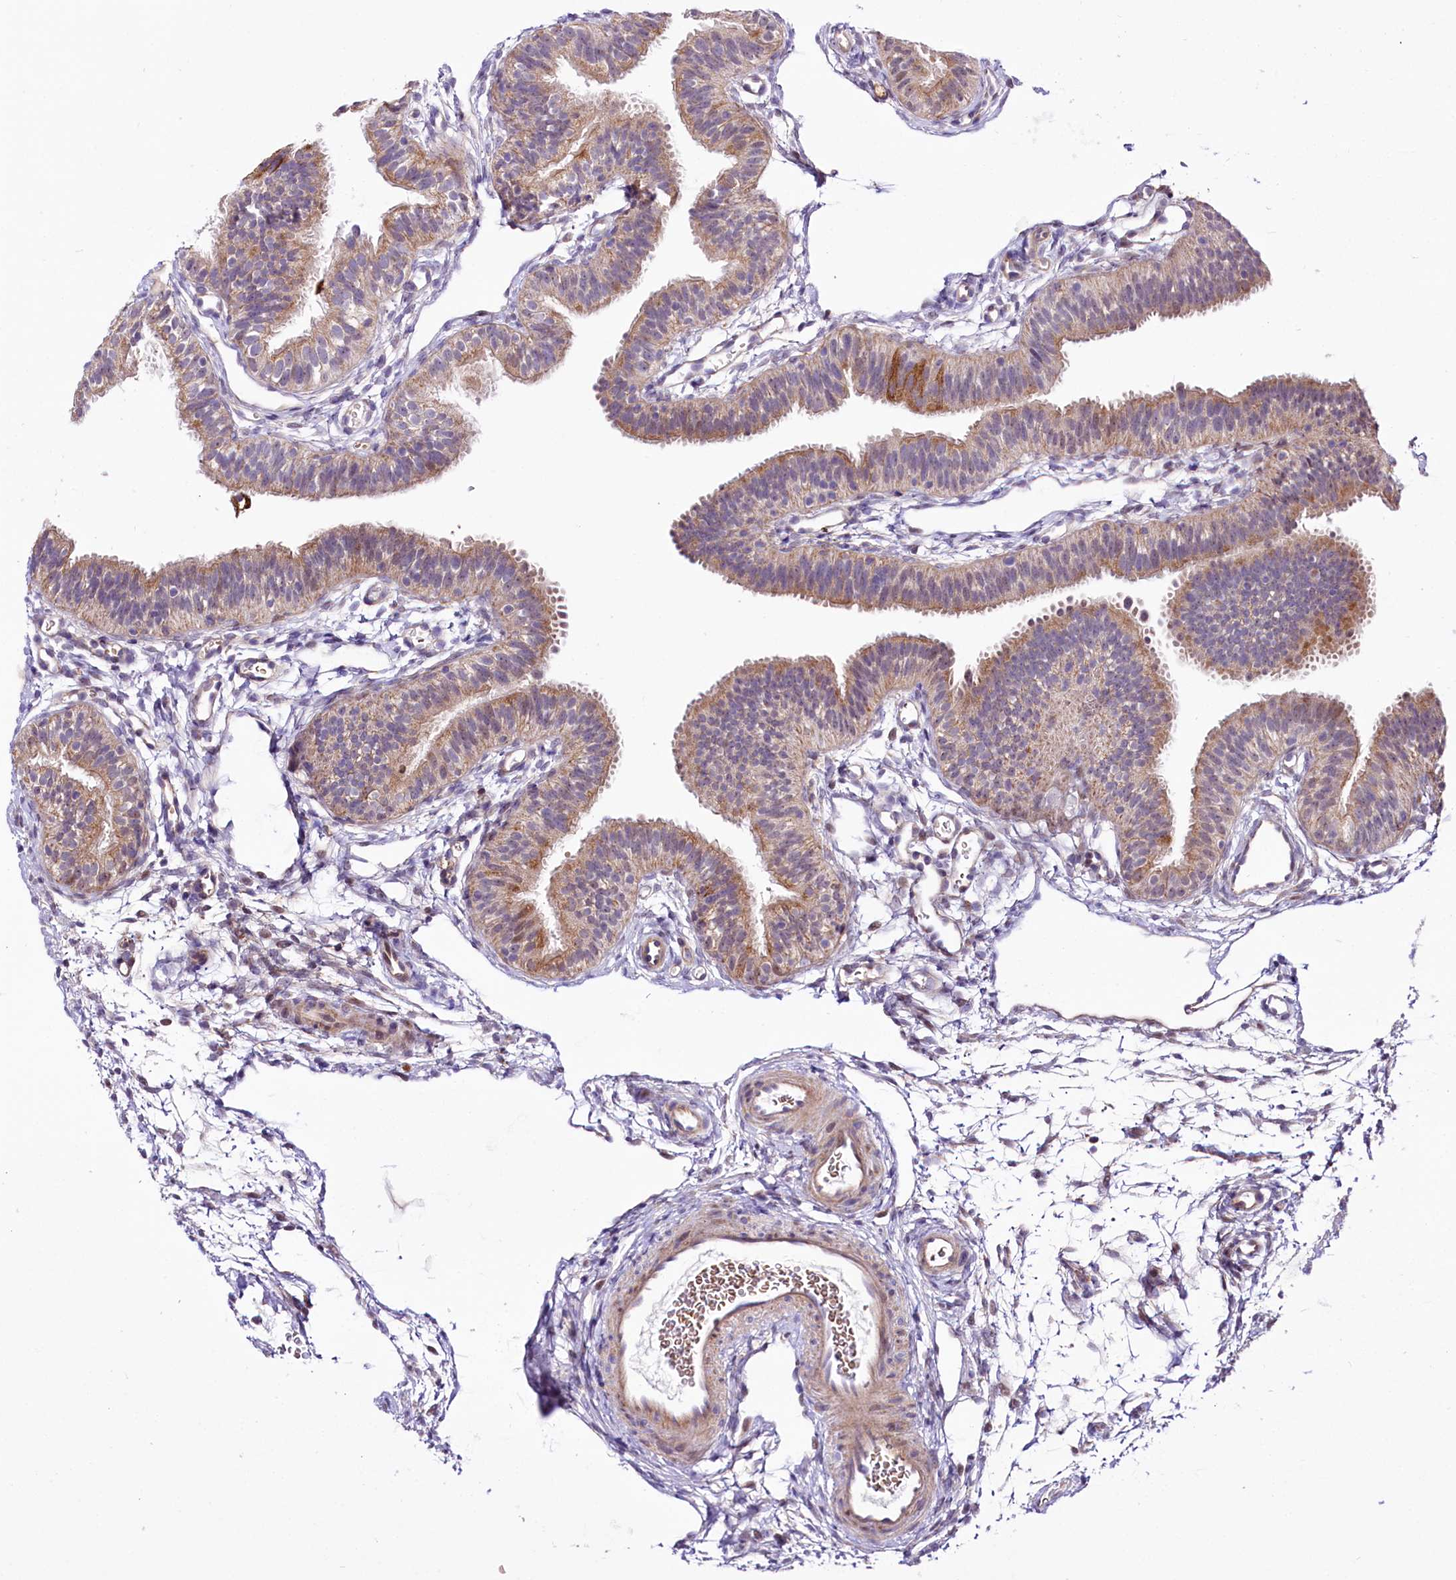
{"staining": {"intensity": "moderate", "quantity": ">75%", "location": "cytoplasmic/membranous"}, "tissue": "fallopian tube", "cell_type": "Glandular cells", "image_type": "normal", "snomed": [{"axis": "morphology", "description": "Normal tissue, NOS"}, {"axis": "topography", "description": "Fallopian tube"}], "caption": "An immunohistochemistry (IHC) photomicrograph of benign tissue is shown. Protein staining in brown shows moderate cytoplasmic/membranous positivity in fallopian tube within glandular cells.", "gene": "ST7", "patient": {"sex": "female", "age": 35}}